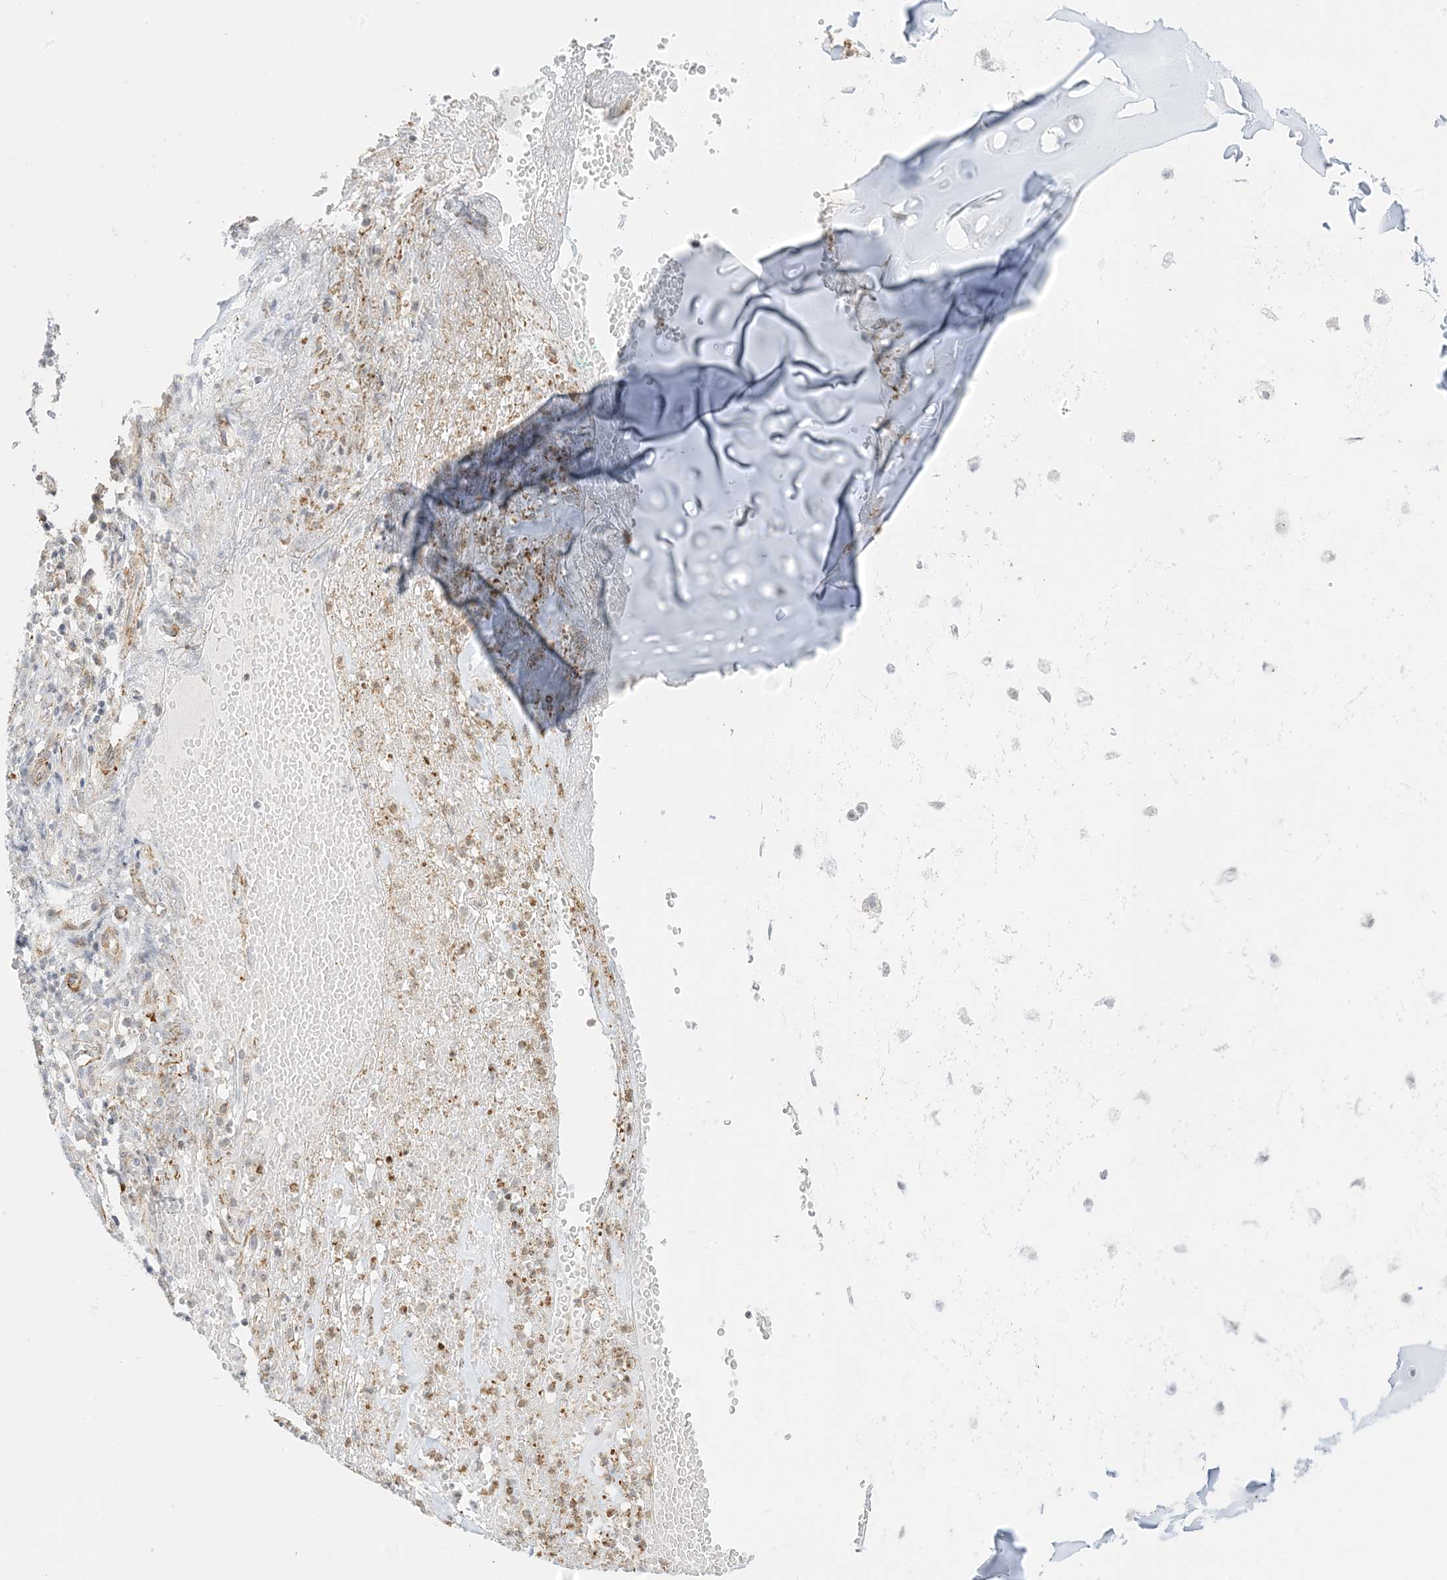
{"staining": {"intensity": "negative", "quantity": "none", "location": "none"}, "tissue": "adipose tissue", "cell_type": "Adipocytes", "image_type": "normal", "snomed": [{"axis": "morphology", "description": "Normal tissue, NOS"}, {"axis": "morphology", "description": "Basal cell carcinoma"}, {"axis": "topography", "description": "Cartilage tissue"}, {"axis": "topography", "description": "Nasopharynx"}, {"axis": "topography", "description": "Oral tissue"}], "caption": "An immunohistochemistry micrograph of benign adipose tissue is shown. There is no staining in adipocytes of adipose tissue.", "gene": "RAC1", "patient": {"sex": "female", "age": 77}}